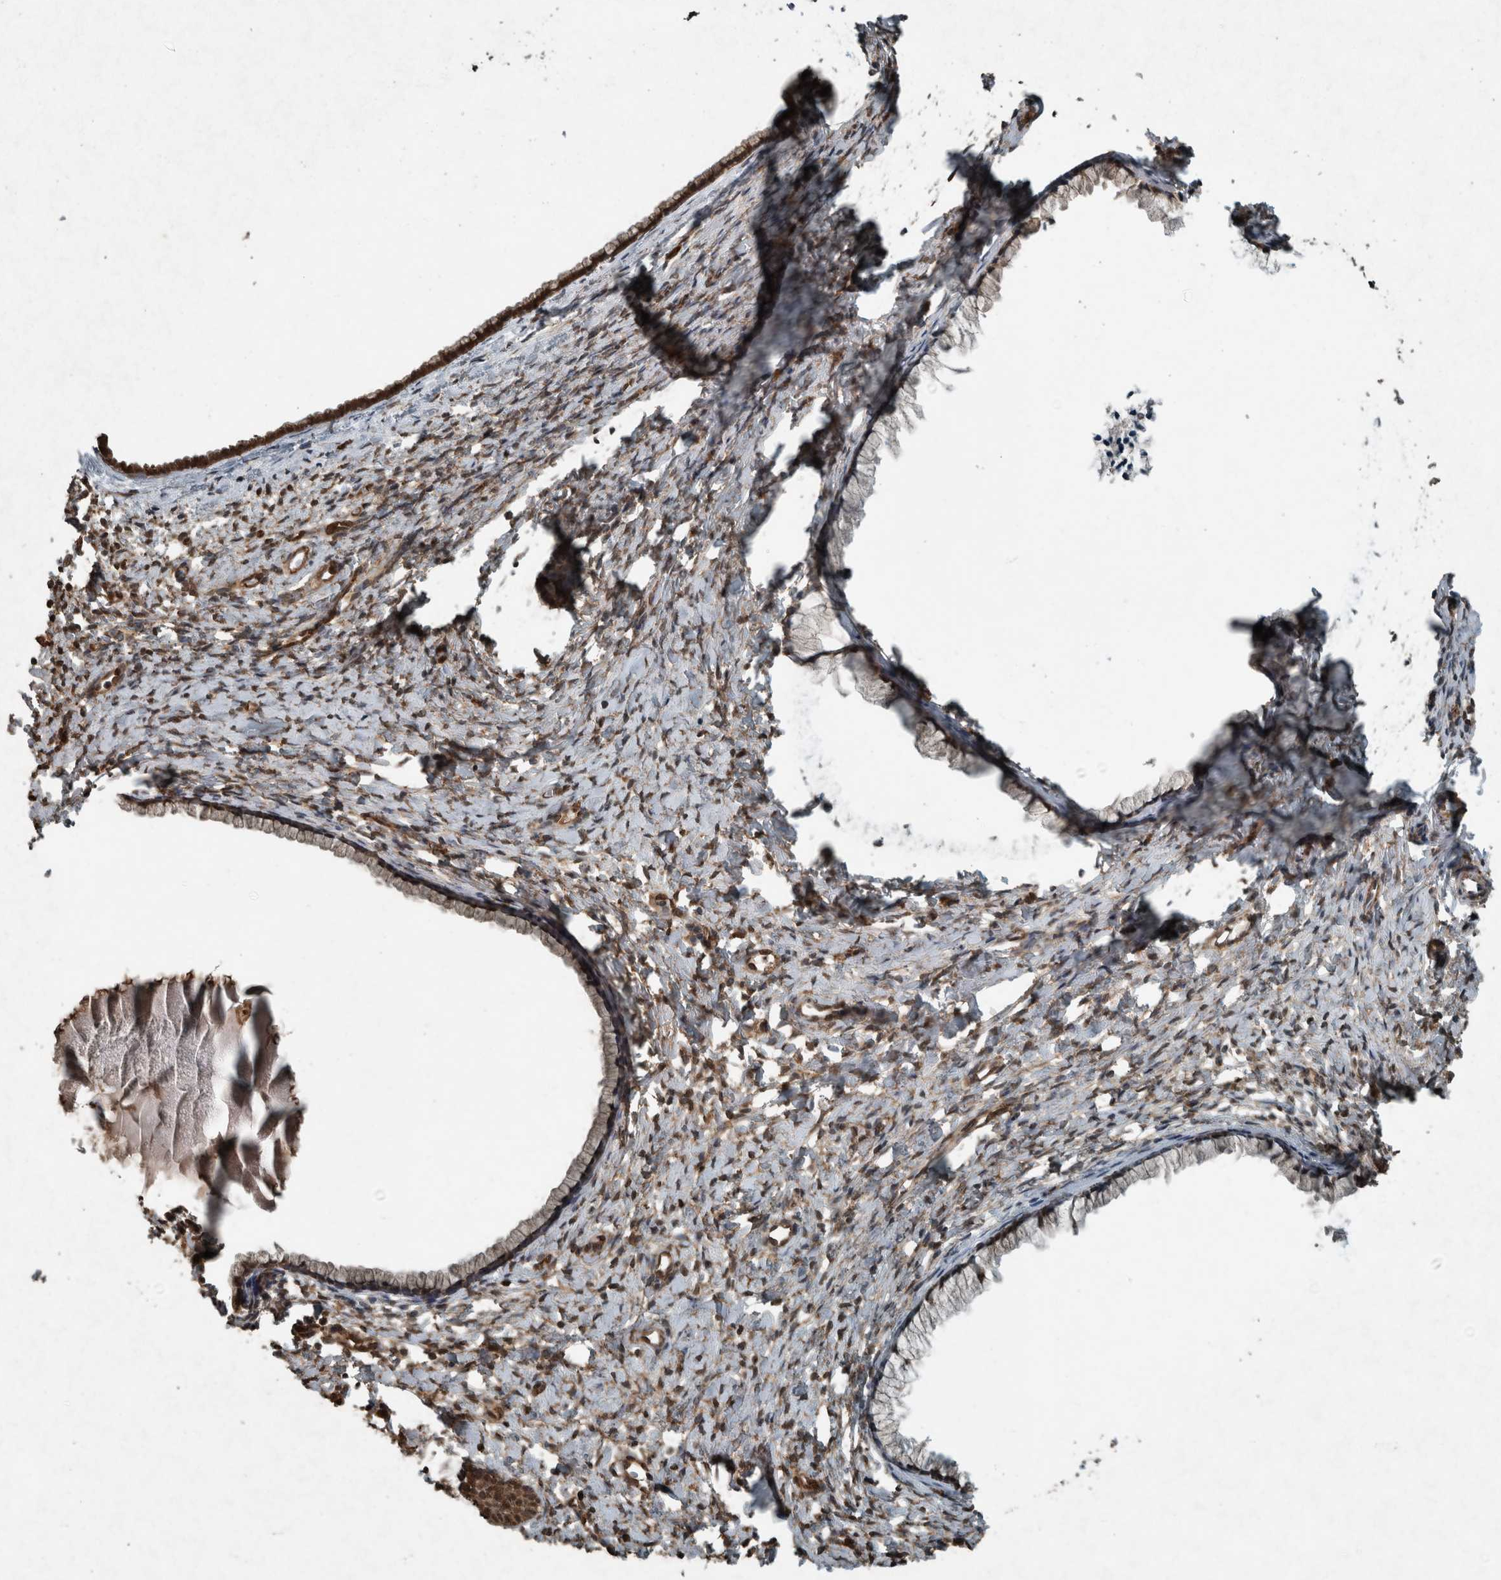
{"staining": {"intensity": "moderate", "quantity": "25%-75%", "location": "cytoplasmic/membranous,nuclear"}, "tissue": "cervix", "cell_type": "Glandular cells", "image_type": "normal", "snomed": [{"axis": "morphology", "description": "Normal tissue, NOS"}, {"axis": "topography", "description": "Cervix"}], "caption": "Benign cervix was stained to show a protein in brown. There is medium levels of moderate cytoplasmic/membranous,nuclear staining in approximately 25%-75% of glandular cells. The protein is stained brown, and the nuclei are stained in blue (DAB IHC with brightfield microscopy, high magnification).", "gene": "ARHGEF12", "patient": {"sex": "female", "age": 75}}